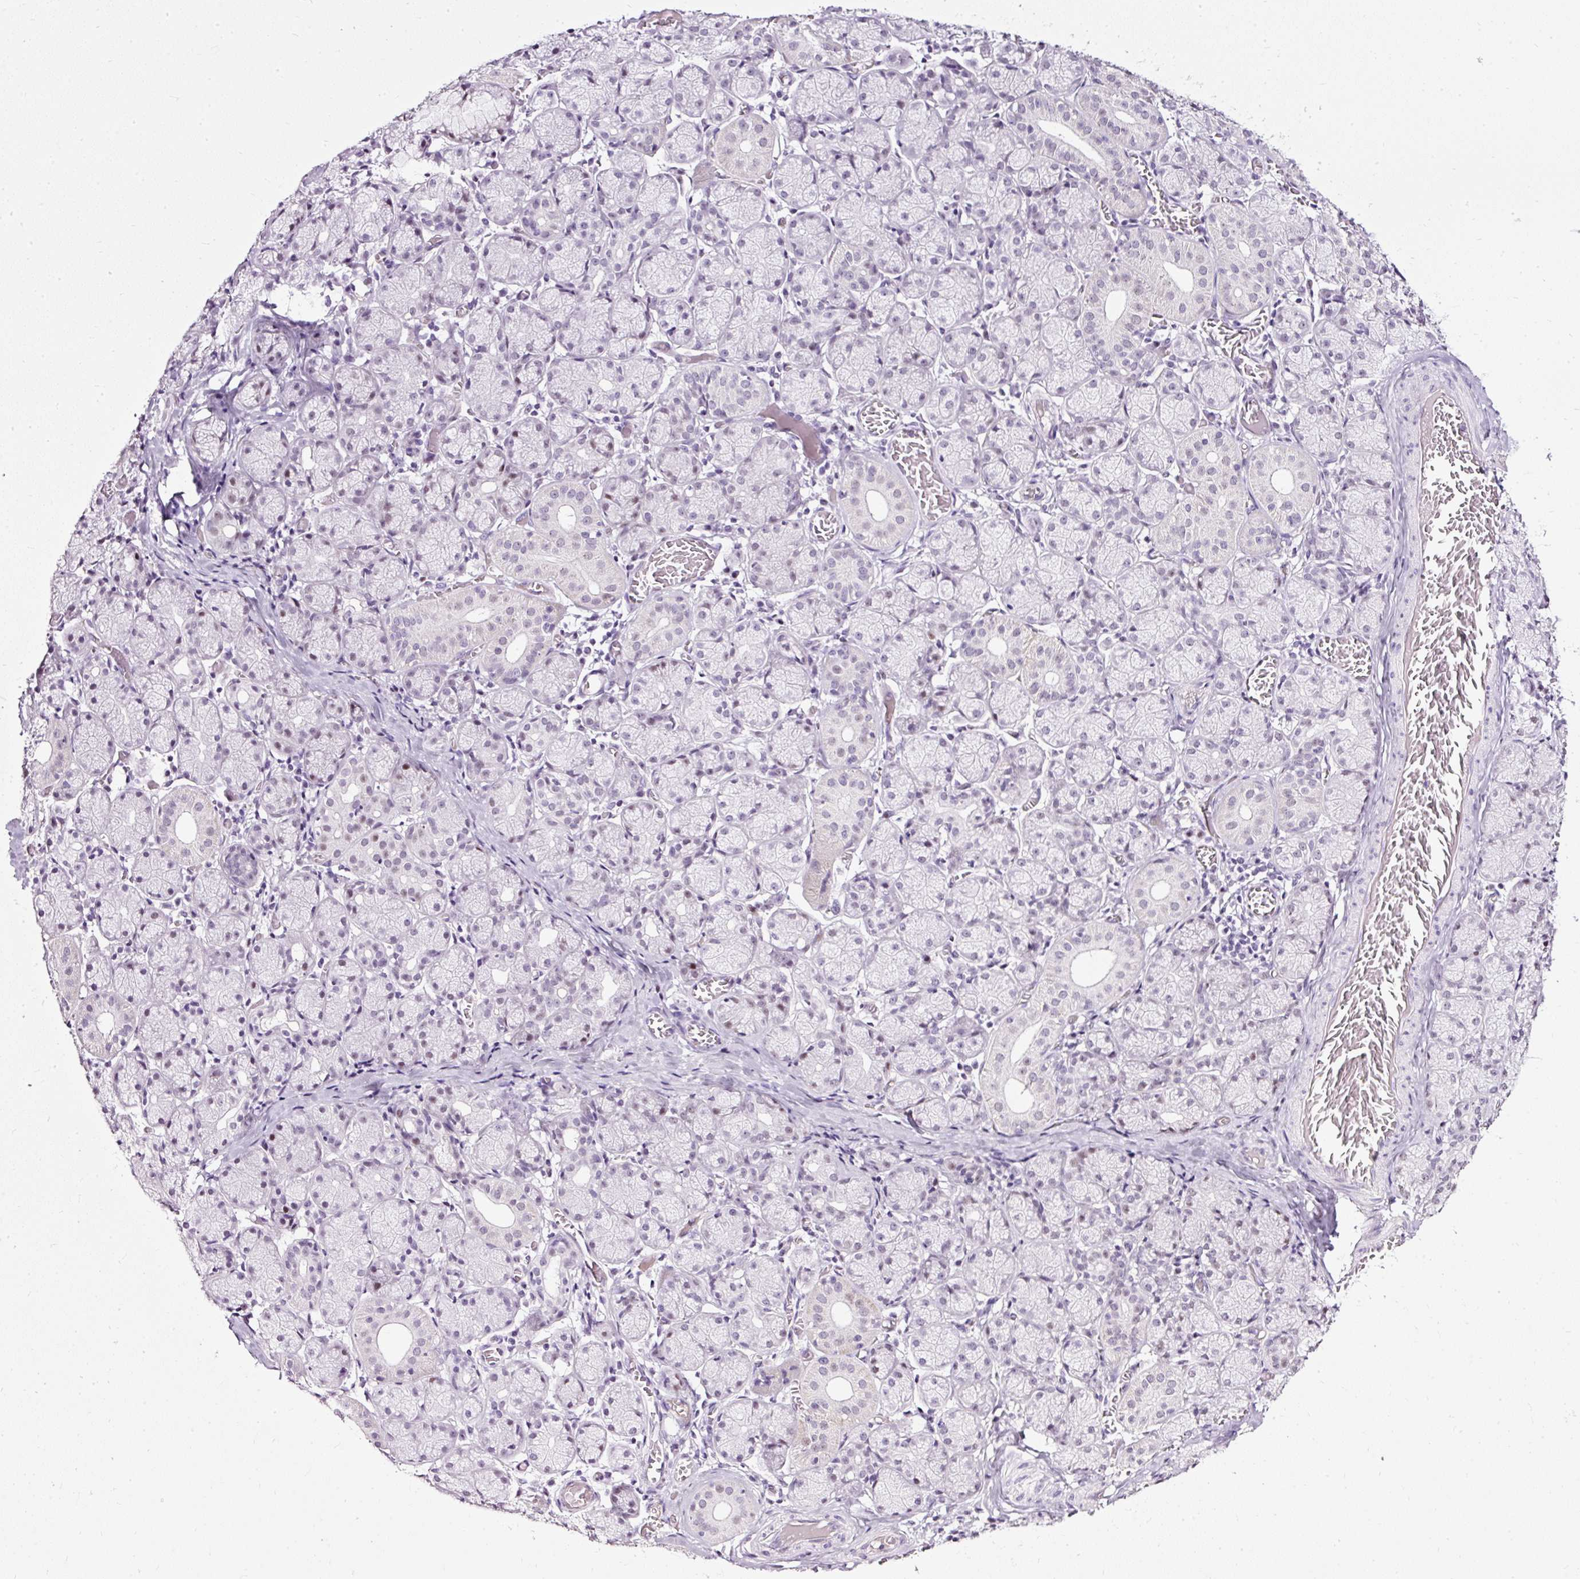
{"staining": {"intensity": "moderate", "quantity": "<25%", "location": "nuclear"}, "tissue": "salivary gland", "cell_type": "Glandular cells", "image_type": "normal", "snomed": [{"axis": "morphology", "description": "Normal tissue, NOS"}, {"axis": "topography", "description": "Salivary gland"}], "caption": "A micrograph of salivary gland stained for a protein demonstrates moderate nuclear brown staining in glandular cells. Nuclei are stained in blue.", "gene": "PDE6B", "patient": {"sex": "female", "age": 24}}